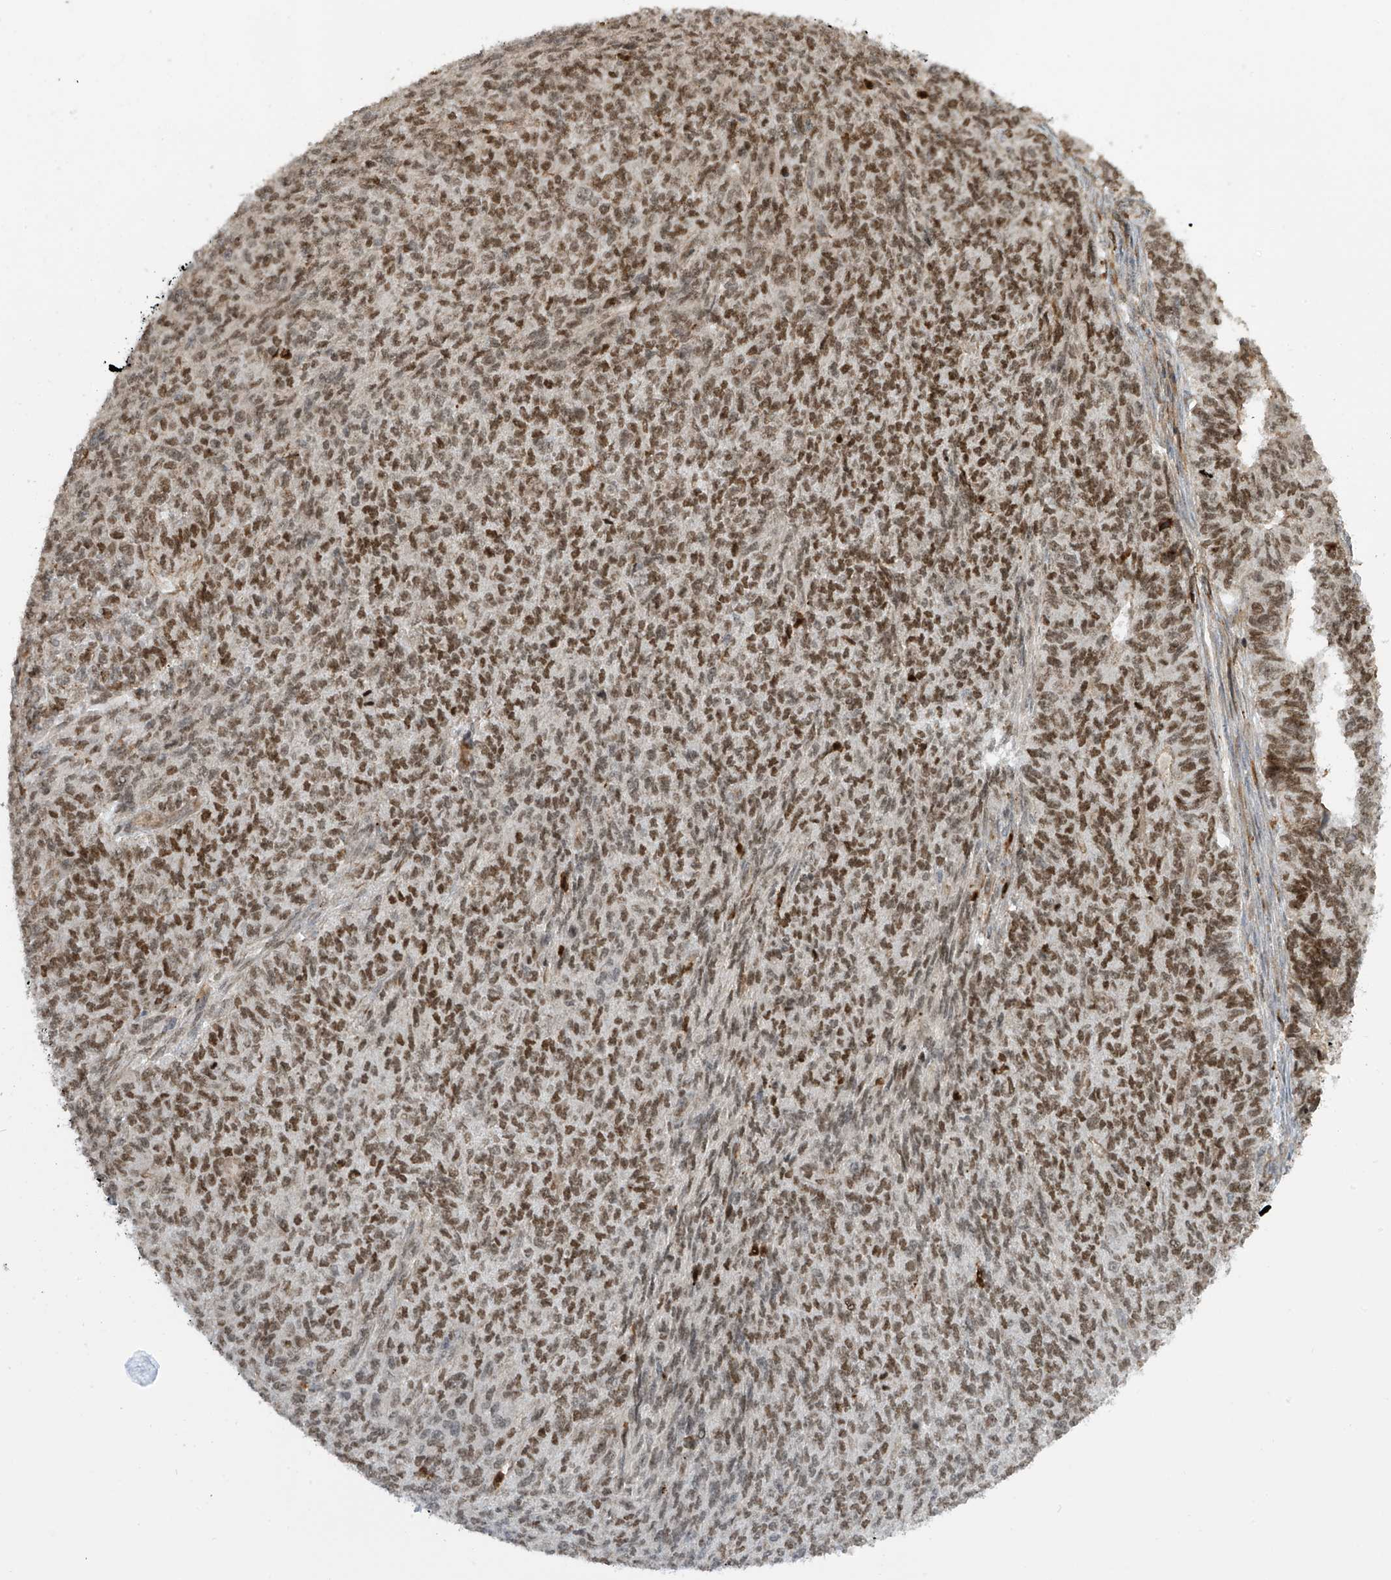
{"staining": {"intensity": "moderate", "quantity": ">75%", "location": "nuclear"}, "tissue": "endometrial cancer", "cell_type": "Tumor cells", "image_type": "cancer", "snomed": [{"axis": "morphology", "description": "Adenocarcinoma, NOS"}, {"axis": "topography", "description": "Endometrium"}], "caption": "A photomicrograph of adenocarcinoma (endometrial) stained for a protein shows moderate nuclear brown staining in tumor cells. (IHC, brightfield microscopy, high magnification).", "gene": "ATAD2B", "patient": {"sex": "female", "age": 32}}